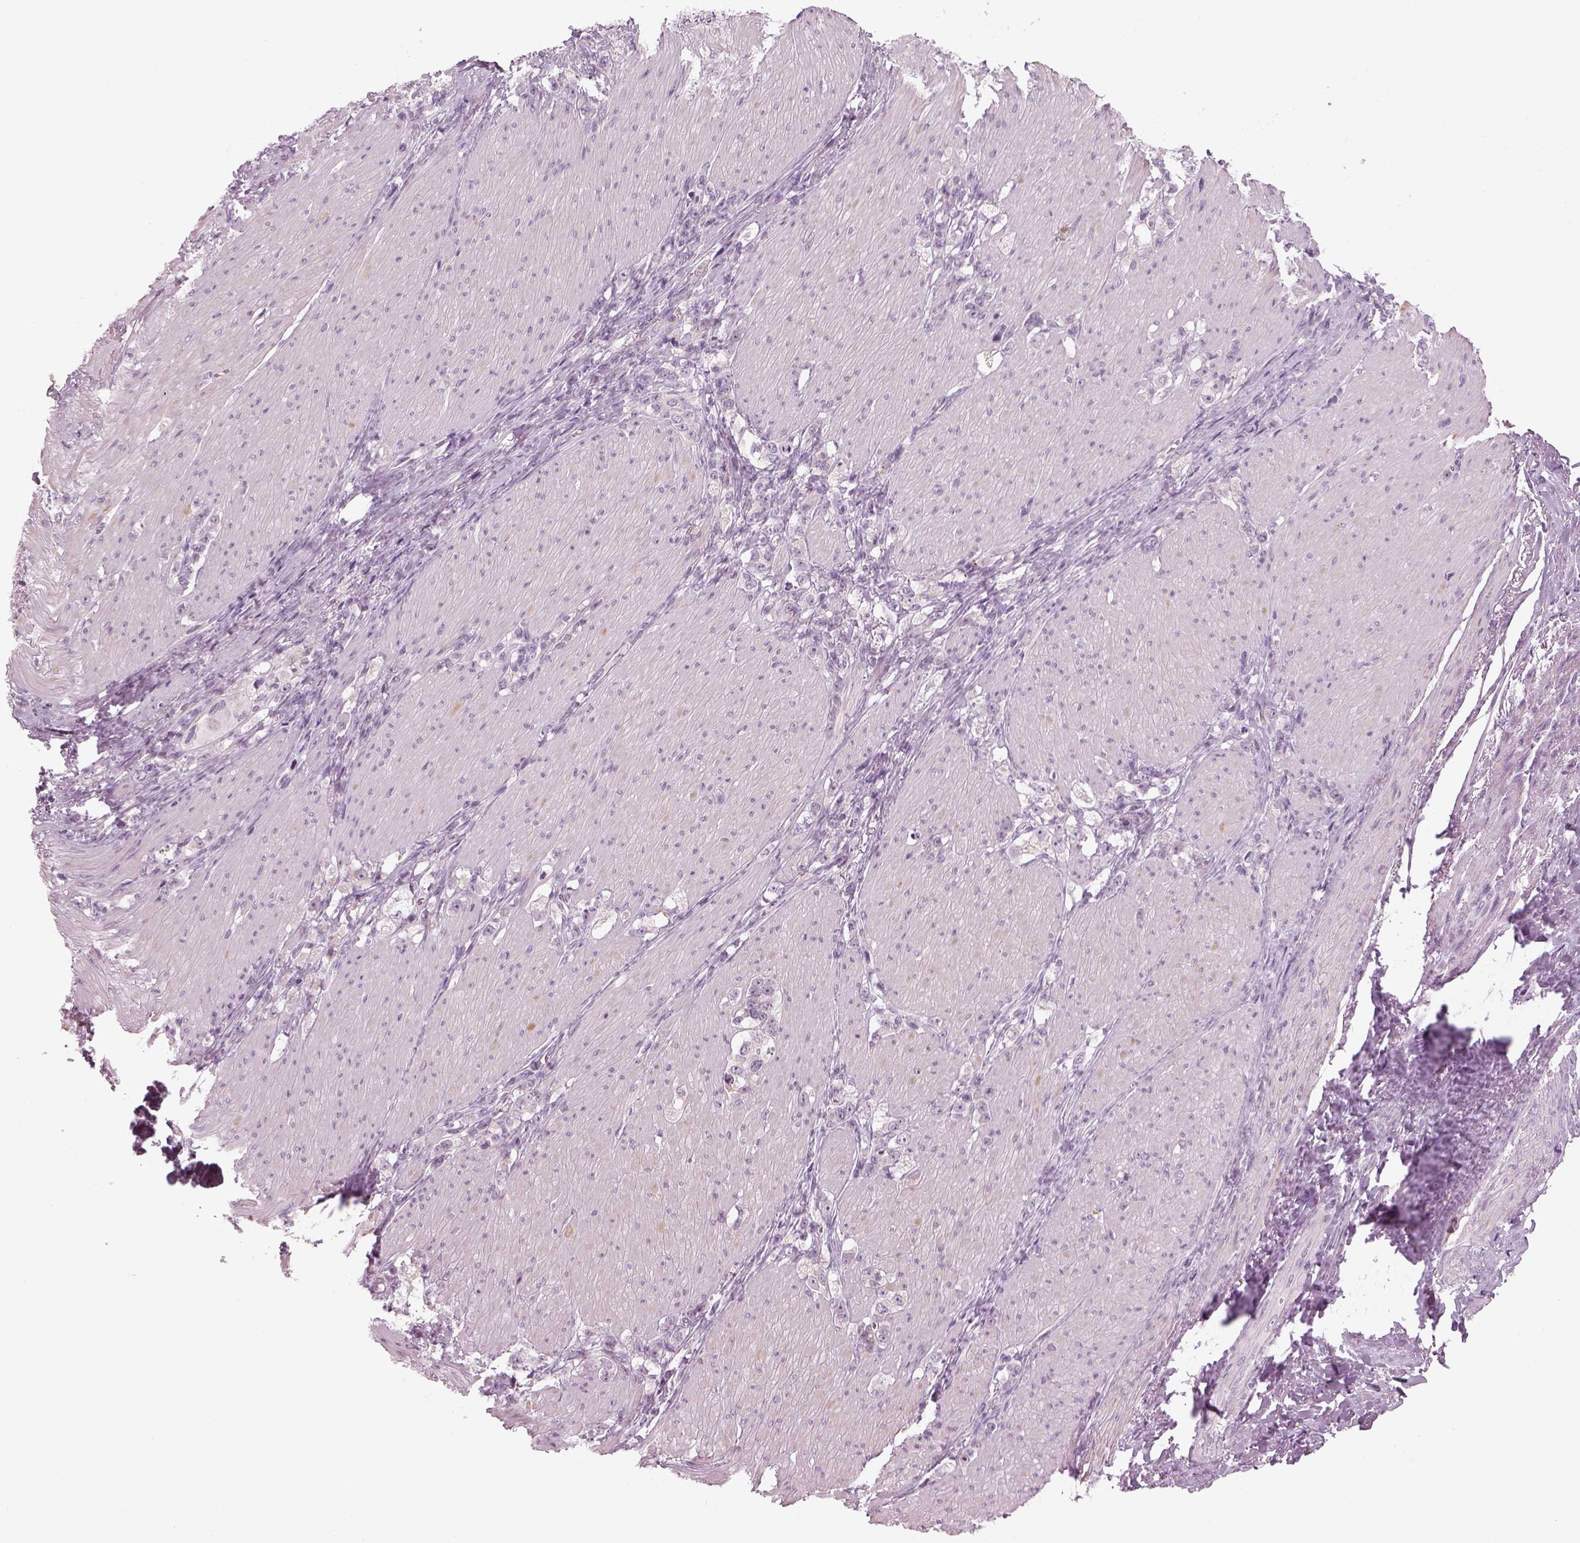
{"staining": {"intensity": "negative", "quantity": "none", "location": "none"}, "tissue": "stomach cancer", "cell_type": "Tumor cells", "image_type": "cancer", "snomed": [{"axis": "morphology", "description": "Adenocarcinoma, NOS"}, {"axis": "topography", "description": "Stomach, lower"}], "caption": "This is an IHC histopathology image of human adenocarcinoma (stomach). There is no expression in tumor cells.", "gene": "LRRIQ3", "patient": {"sex": "male", "age": 88}}